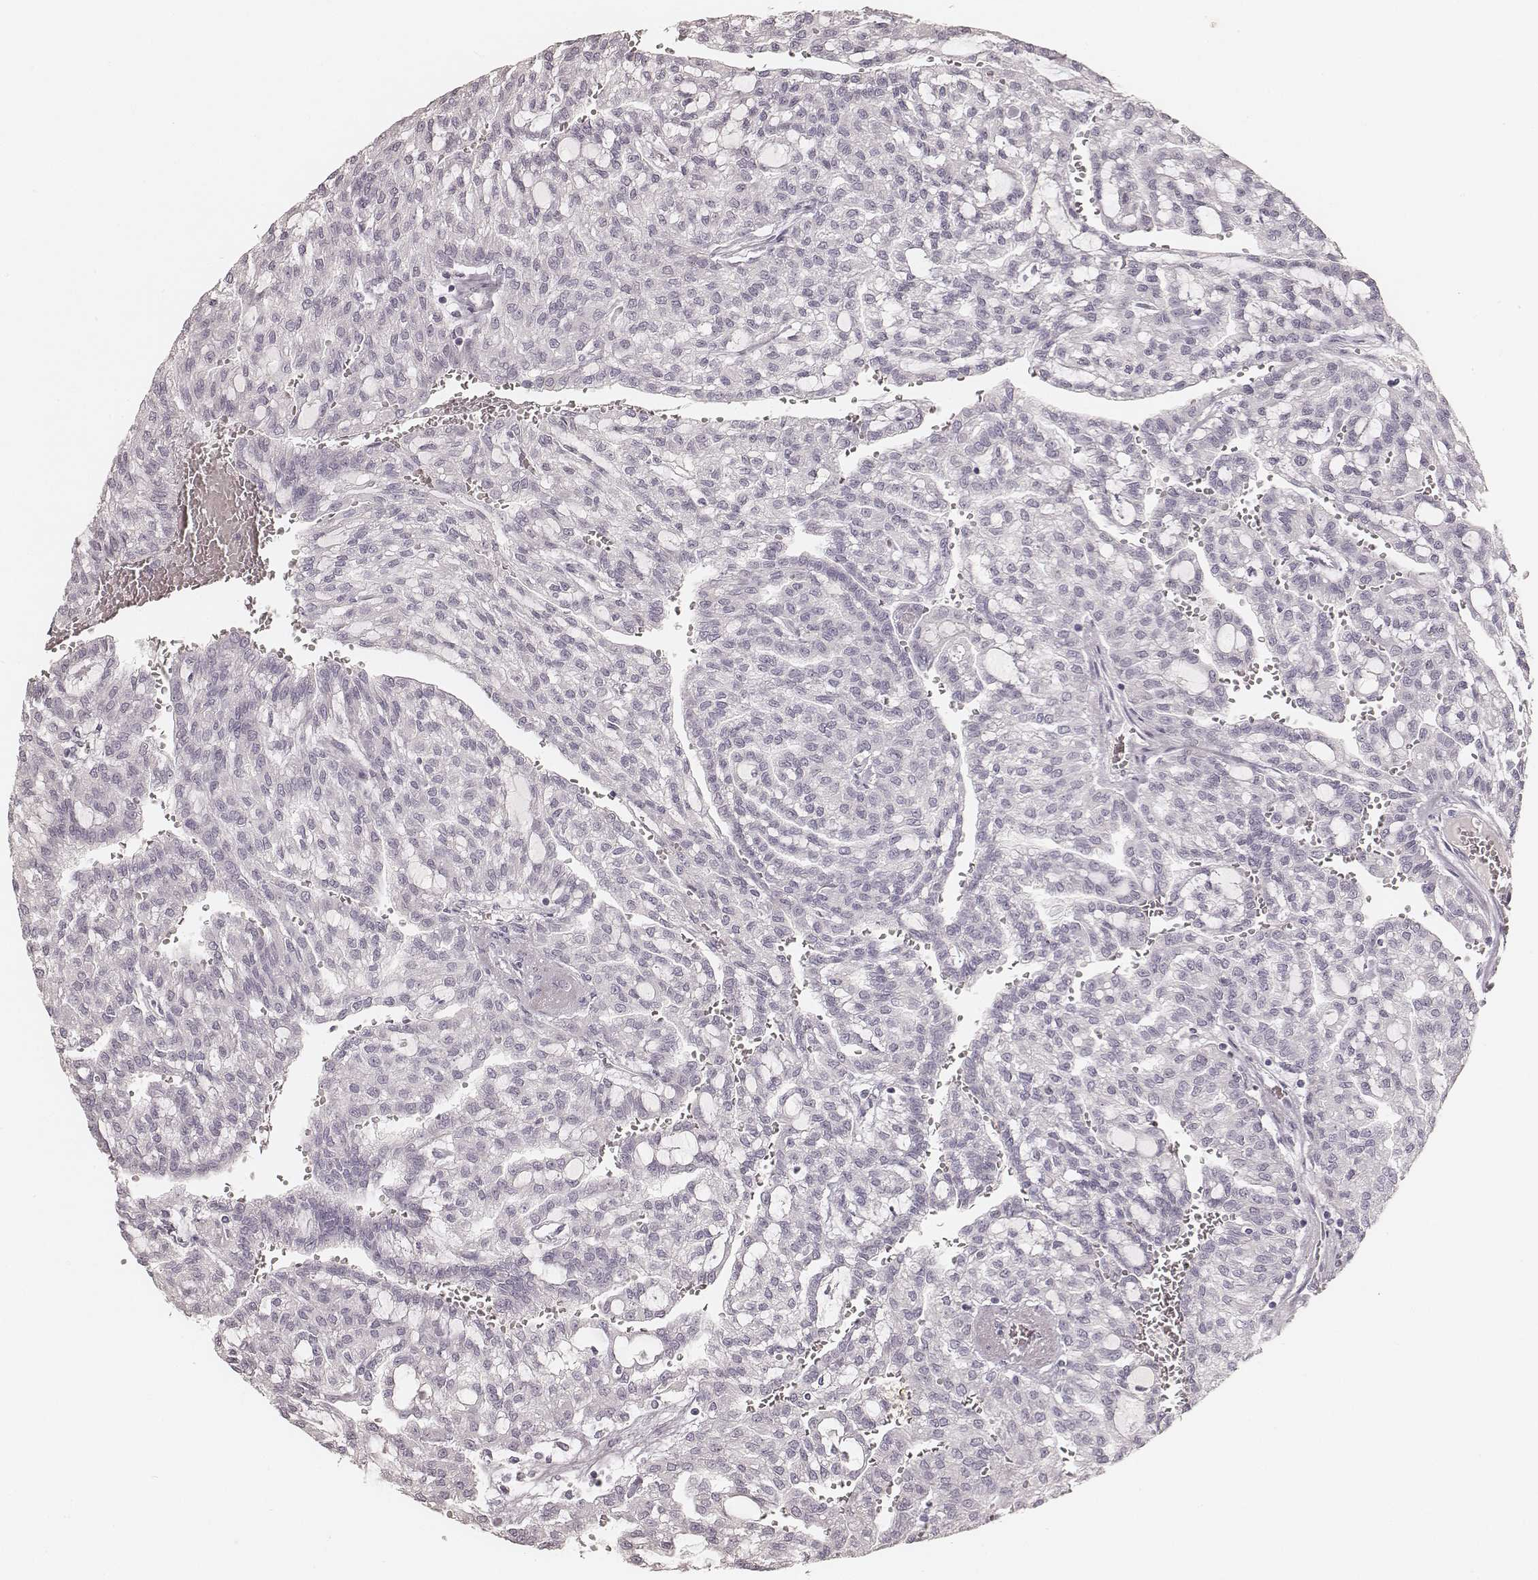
{"staining": {"intensity": "negative", "quantity": "none", "location": "none"}, "tissue": "renal cancer", "cell_type": "Tumor cells", "image_type": "cancer", "snomed": [{"axis": "morphology", "description": "Adenocarcinoma, NOS"}, {"axis": "topography", "description": "Kidney"}], "caption": "IHC of renal cancer reveals no staining in tumor cells. The staining is performed using DAB (3,3'-diaminobenzidine) brown chromogen with nuclei counter-stained in using hematoxylin.", "gene": "KRT26", "patient": {"sex": "male", "age": 63}}